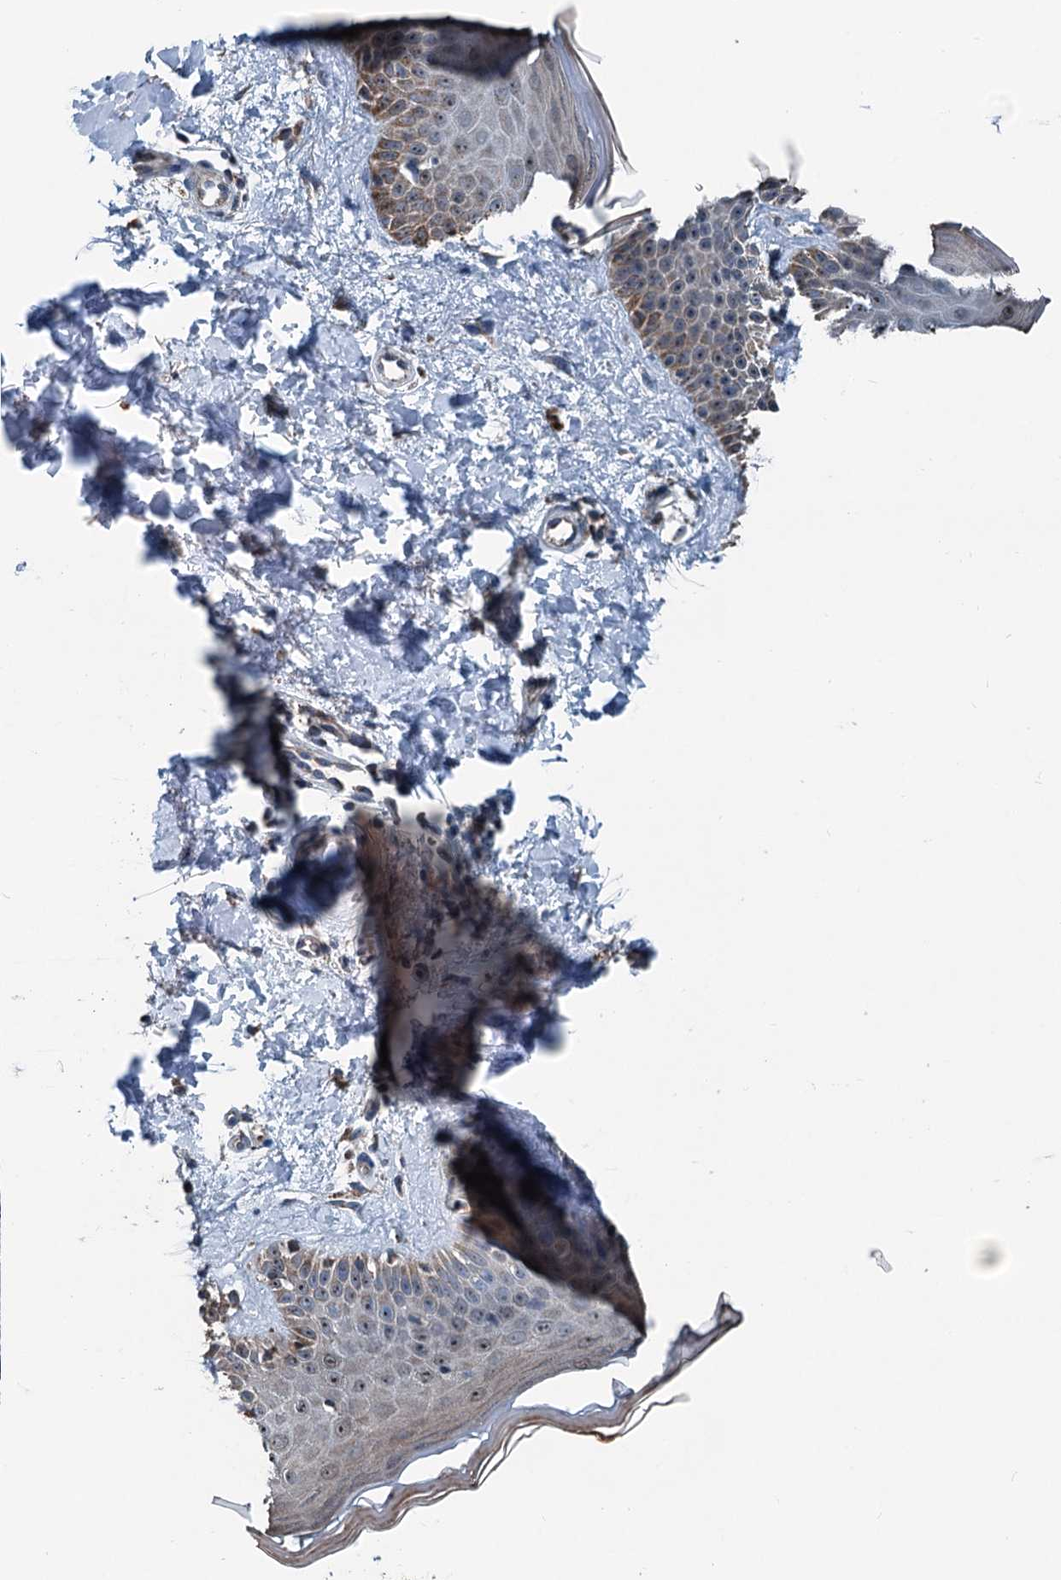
{"staining": {"intensity": "negative", "quantity": "none", "location": "none"}, "tissue": "skin", "cell_type": "Fibroblasts", "image_type": "normal", "snomed": [{"axis": "morphology", "description": "Normal tissue, NOS"}, {"axis": "topography", "description": "Skin"}], "caption": "Fibroblasts are negative for protein expression in normal human skin. (IHC, brightfield microscopy, high magnification).", "gene": "TRPT1", "patient": {"sex": "male", "age": 52}}